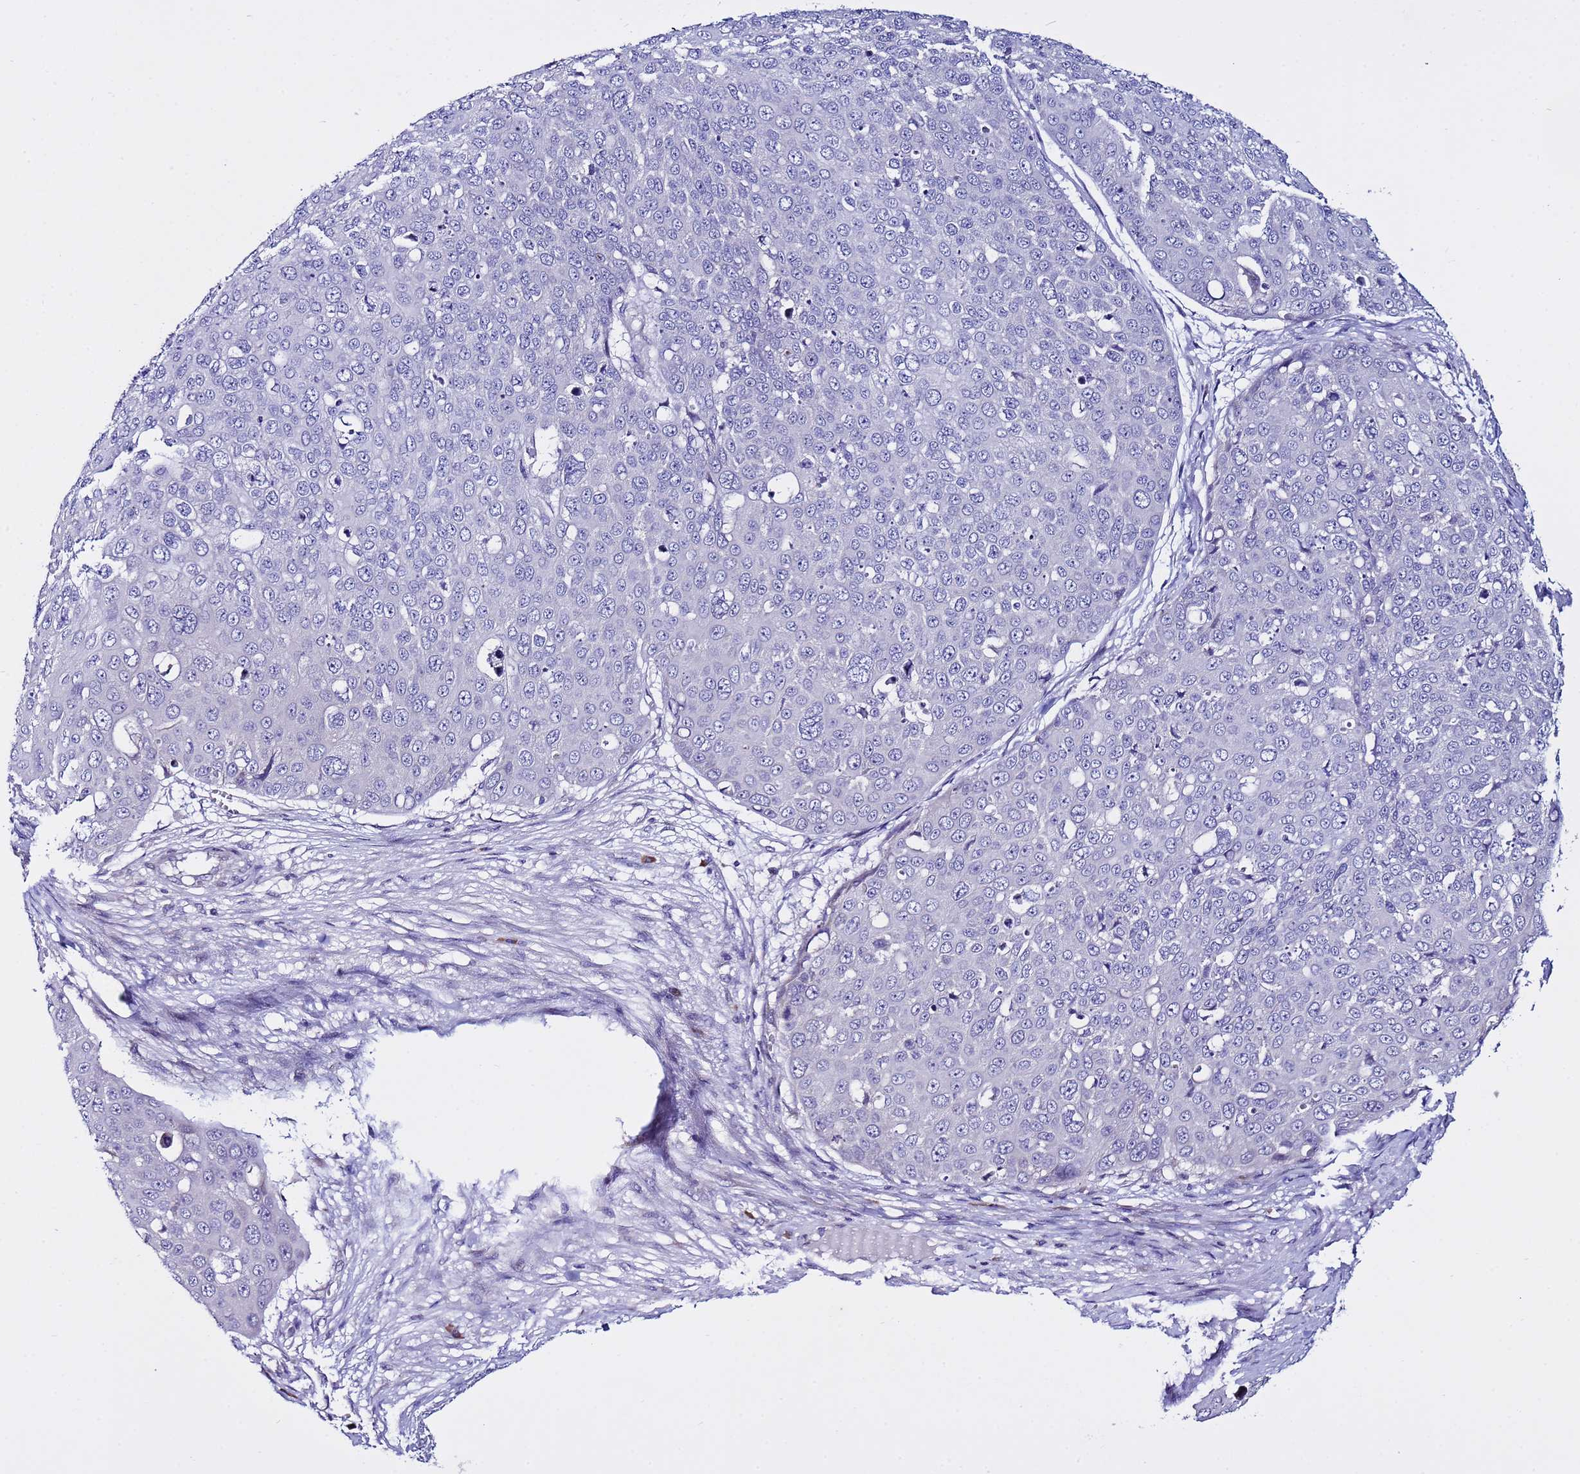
{"staining": {"intensity": "negative", "quantity": "none", "location": "none"}, "tissue": "skin cancer", "cell_type": "Tumor cells", "image_type": "cancer", "snomed": [{"axis": "morphology", "description": "Squamous cell carcinoma, NOS"}, {"axis": "topography", "description": "Skin"}], "caption": "Tumor cells are negative for brown protein staining in skin cancer.", "gene": "IGSF11", "patient": {"sex": "male", "age": 71}}